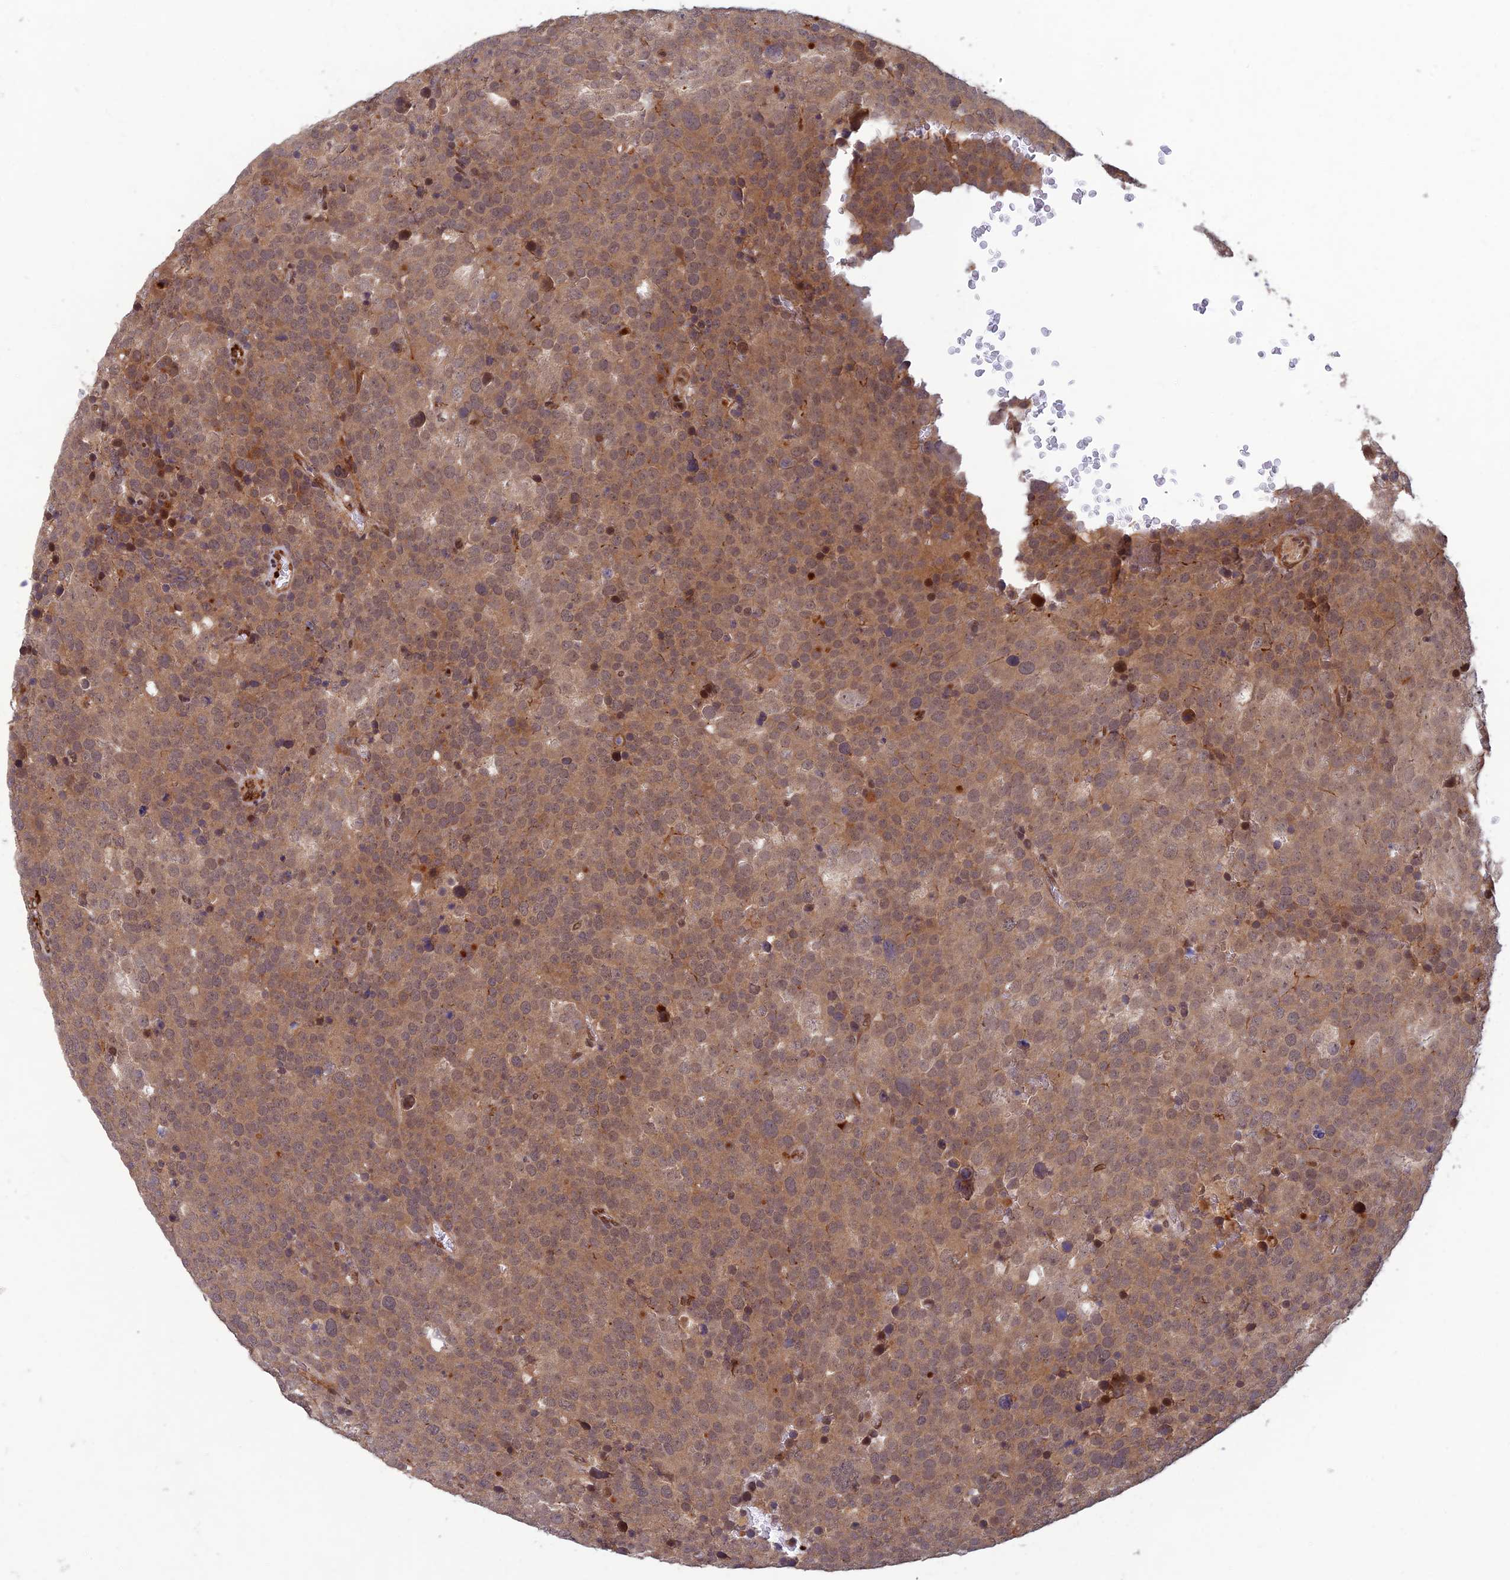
{"staining": {"intensity": "weak", "quantity": "25%-75%", "location": "cytoplasmic/membranous"}, "tissue": "testis cancer", "cell_type": "Tumor cells", "image_type": "cancer", "snomed": [{"axis": "morphology", "description": "Seminoma, NOS"}, {"axis": "topography", "description": "Testis"}], "caption": "Immunohistochemistry (IHC) histopathology image of human testis cancer (seminoma) stained for a protein (brown), which demonstrates low levels of weak cytoplasmic/membranous staining in about 25%-75% of tumor cells.", "gene": "ZNF565", "patient": {"sex": "male", "age": 71}}